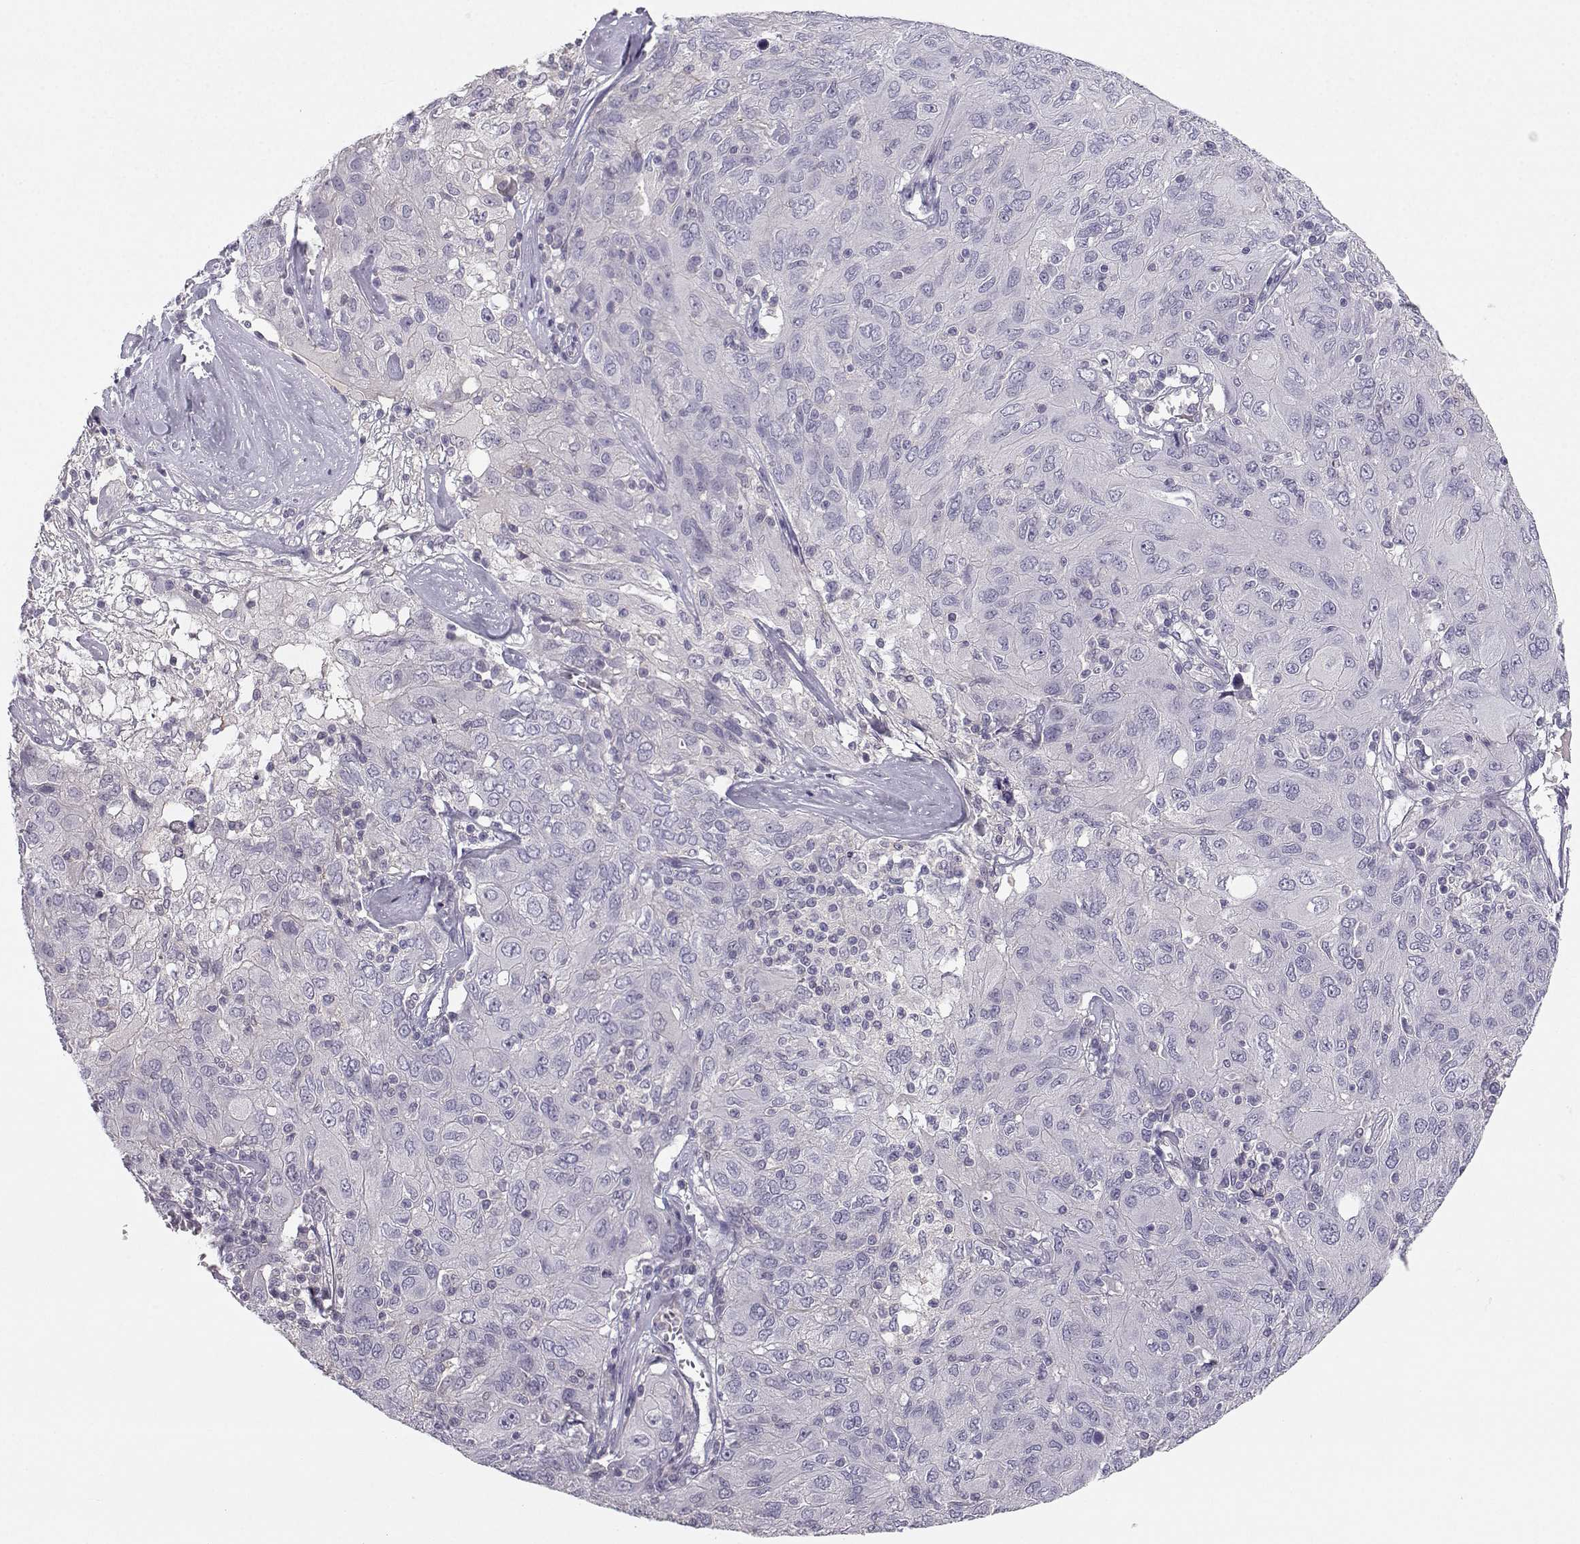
{"staining": {"intensity": "negative", "quantity": "none", "location": "none"}, "tissue": "ovarian cancer", "cell_type": "Tumor cells", "image_type": "cancer", "snomed": [{"axis": "morphology", "description": "Carcinoma, endometroid"}, {"axis": "topography", "description": "Ovary"}], "caption": "DAB immunohistochemical staining of human ovarian cancer (endometroid carcinoma) displays no significant staining in tumor cells.", "gene": "MROH7", "patient": {"sex": "female", "age": 50}}